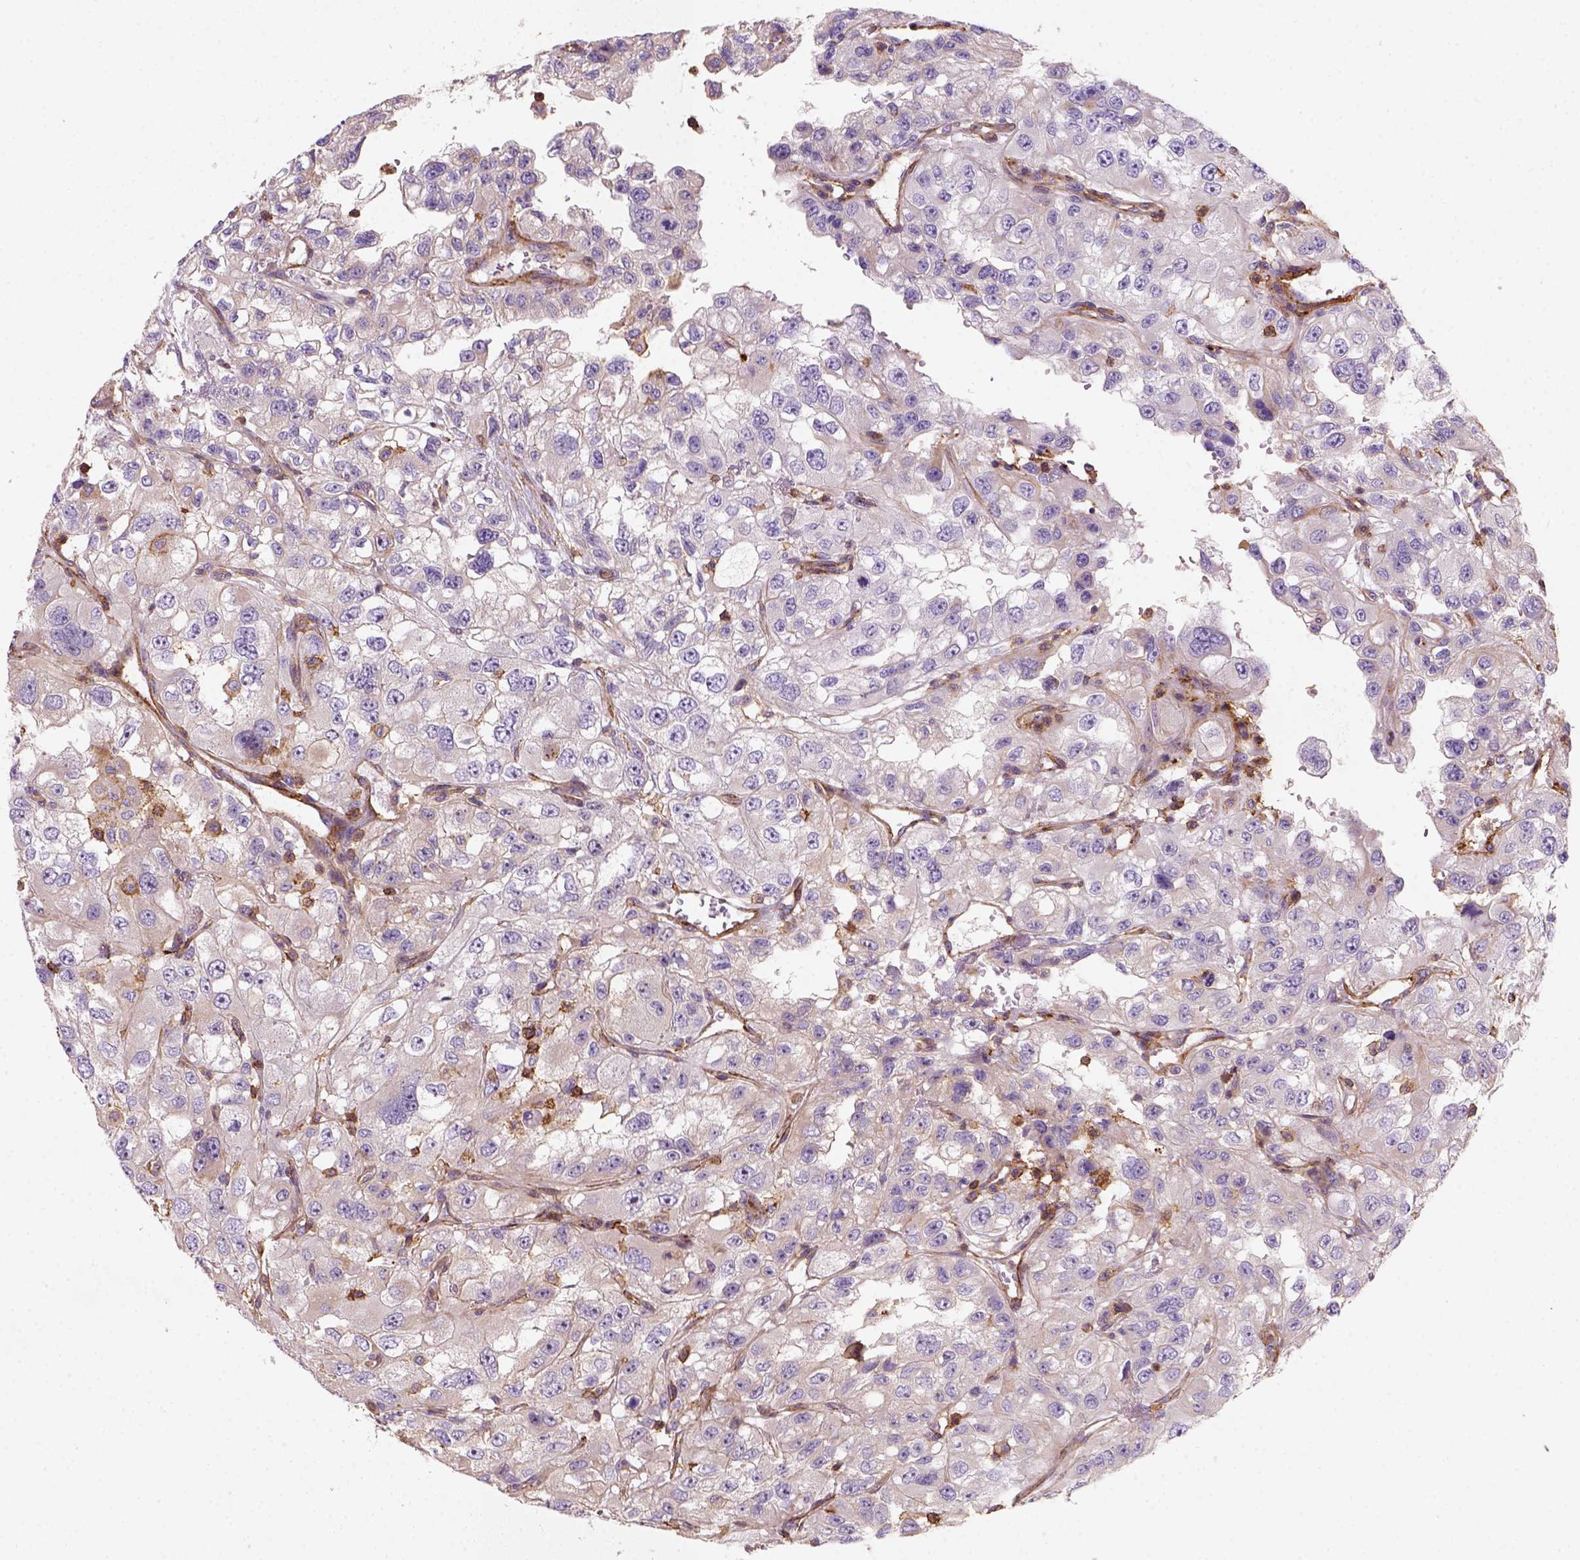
{"staining": {"intensity": "negative", "quantity": "none", "location": "none"}, "tissue": "renal cancer", "cell_type": "Tumor cells", "image_type": "cancer", "snomed": [{"axis": "morphology", "description": "Adenocarcinoma, NOS"}, {"axis": "topography", "description": "Kidney"}], "caption": "Immunohistochemistry (IHC) of human renal cancer demonstrates no expression in tumor cells. The staining is performed using DAB brown chromogen with nuclei counter-stained in using hematoxylin.", "gene": "GPRC5D", "patient": {"sex": "male", "age": 64}}